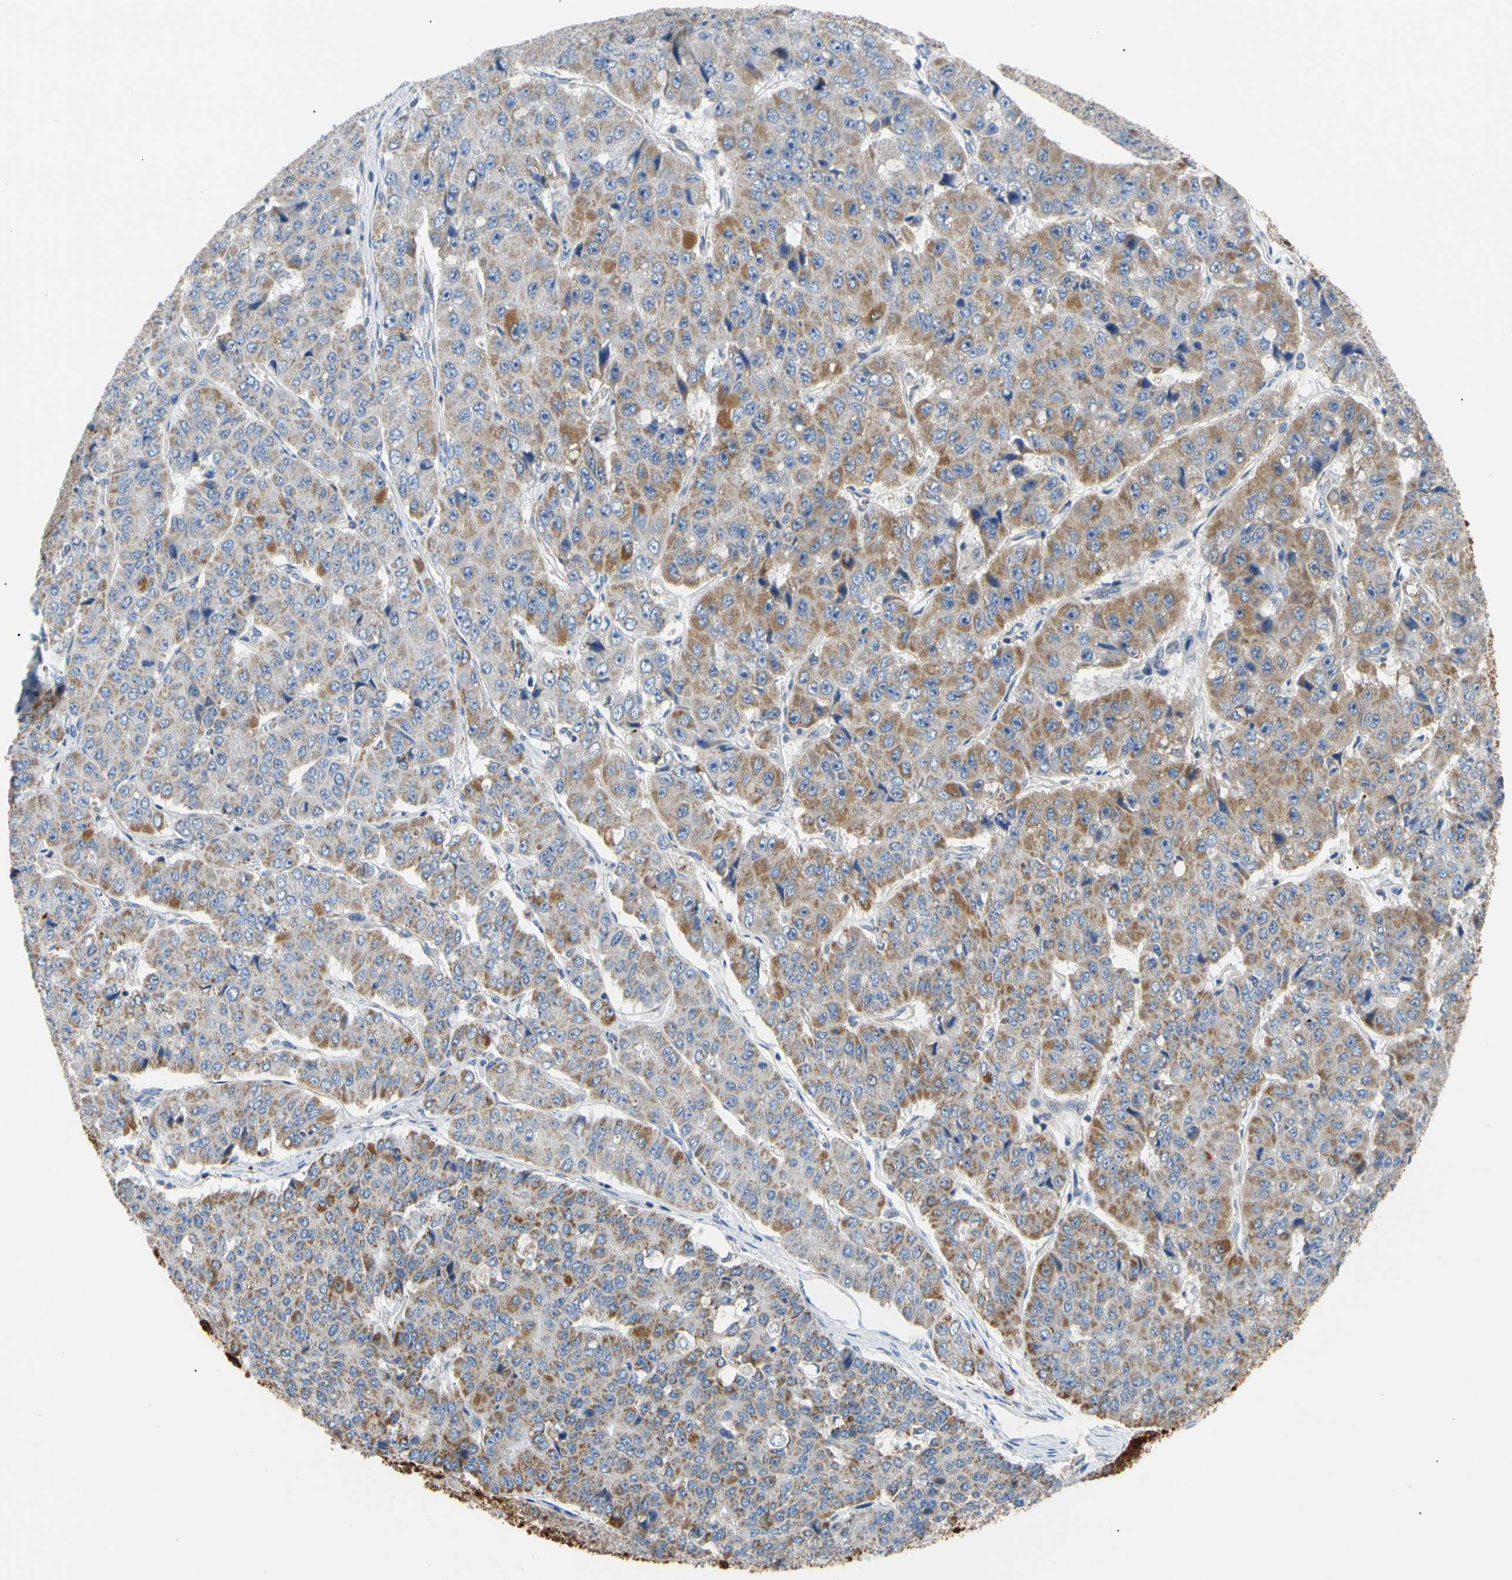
{"staining": {"intensity": "moderate", "quantity": ">75%", "location": "cytoplasmic/membranous"}, "tissue": "pancreatic cancer", "cell_type": "Tumor cells", "image_type": "cancer", "snomed": [{"axis": "morphology", "description": "Adenocarcinoma, NOS"}, {"axis": "topography", "description": "Pancreas"}], "caption": "A medium amount of moderate cytoplasmic/membranous positivity is appreciated in approximately >75% of tumor cells in adenocarcinoma (pancreatic) tissue. The protein is shown in brown color, while the nuclei are stained blue.", "gene": "ACAT1", "patient": {"sex": "male", "age": 50}}